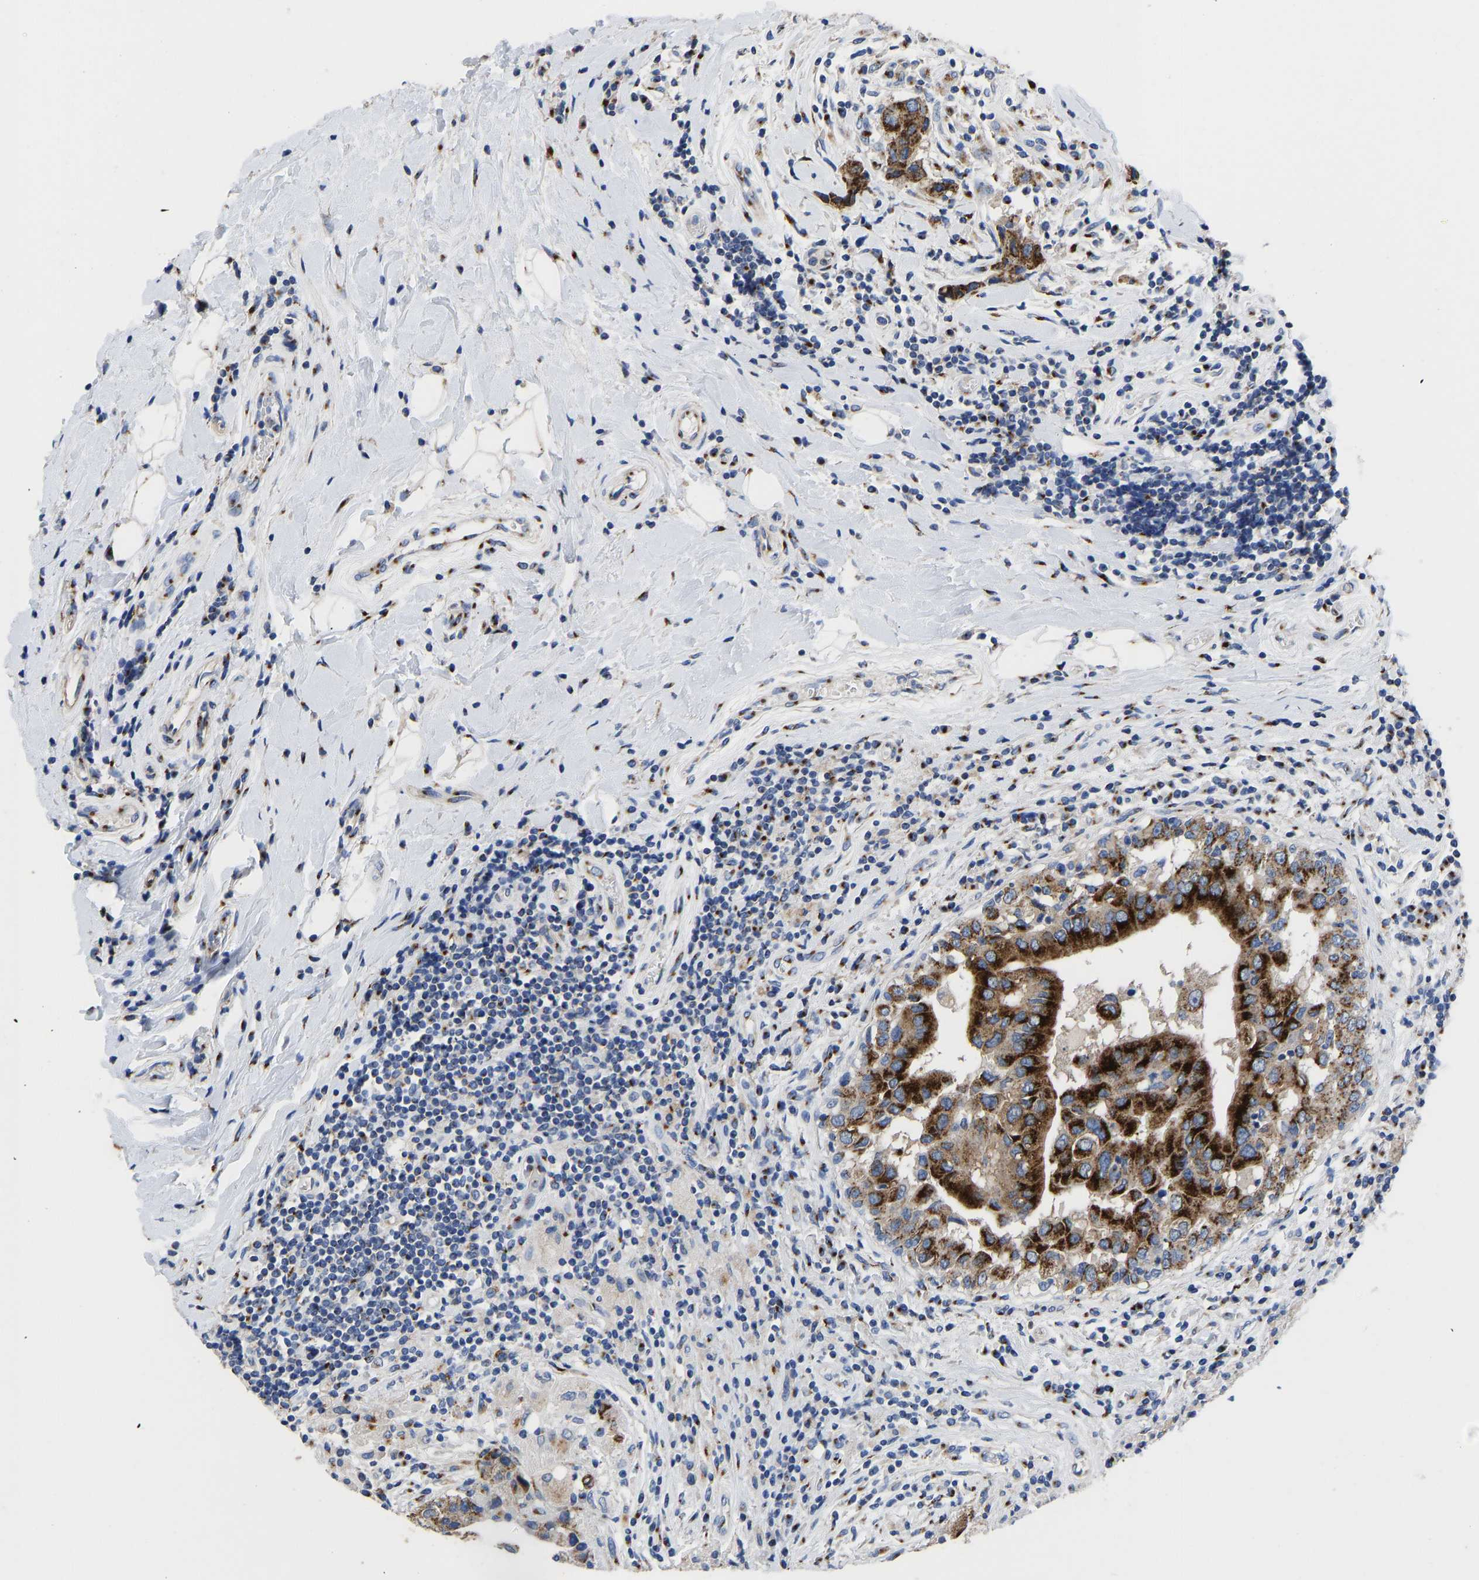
{"staining": {"intensity": "strong", "quantity": ">75%", "location": "cytoplasmic/membranous"}, "tissue": "breast cancer", "cell_type": "Tumor cells", "image_type": "cancer", "snomed": [{"axis": "morphology", "description": "Duct carcinoma"}, {"axis": "topography", "description": "Breast"}], "caption": "Immunohistochemical staining of human breast cancer (intraductal carcinoma) shows high levels of strong cytoplasmic/membranous expression in approximately >75% of tumor cells.", "gene": "TMEM87A", "patient": {"sex": "female", "age": 27}}